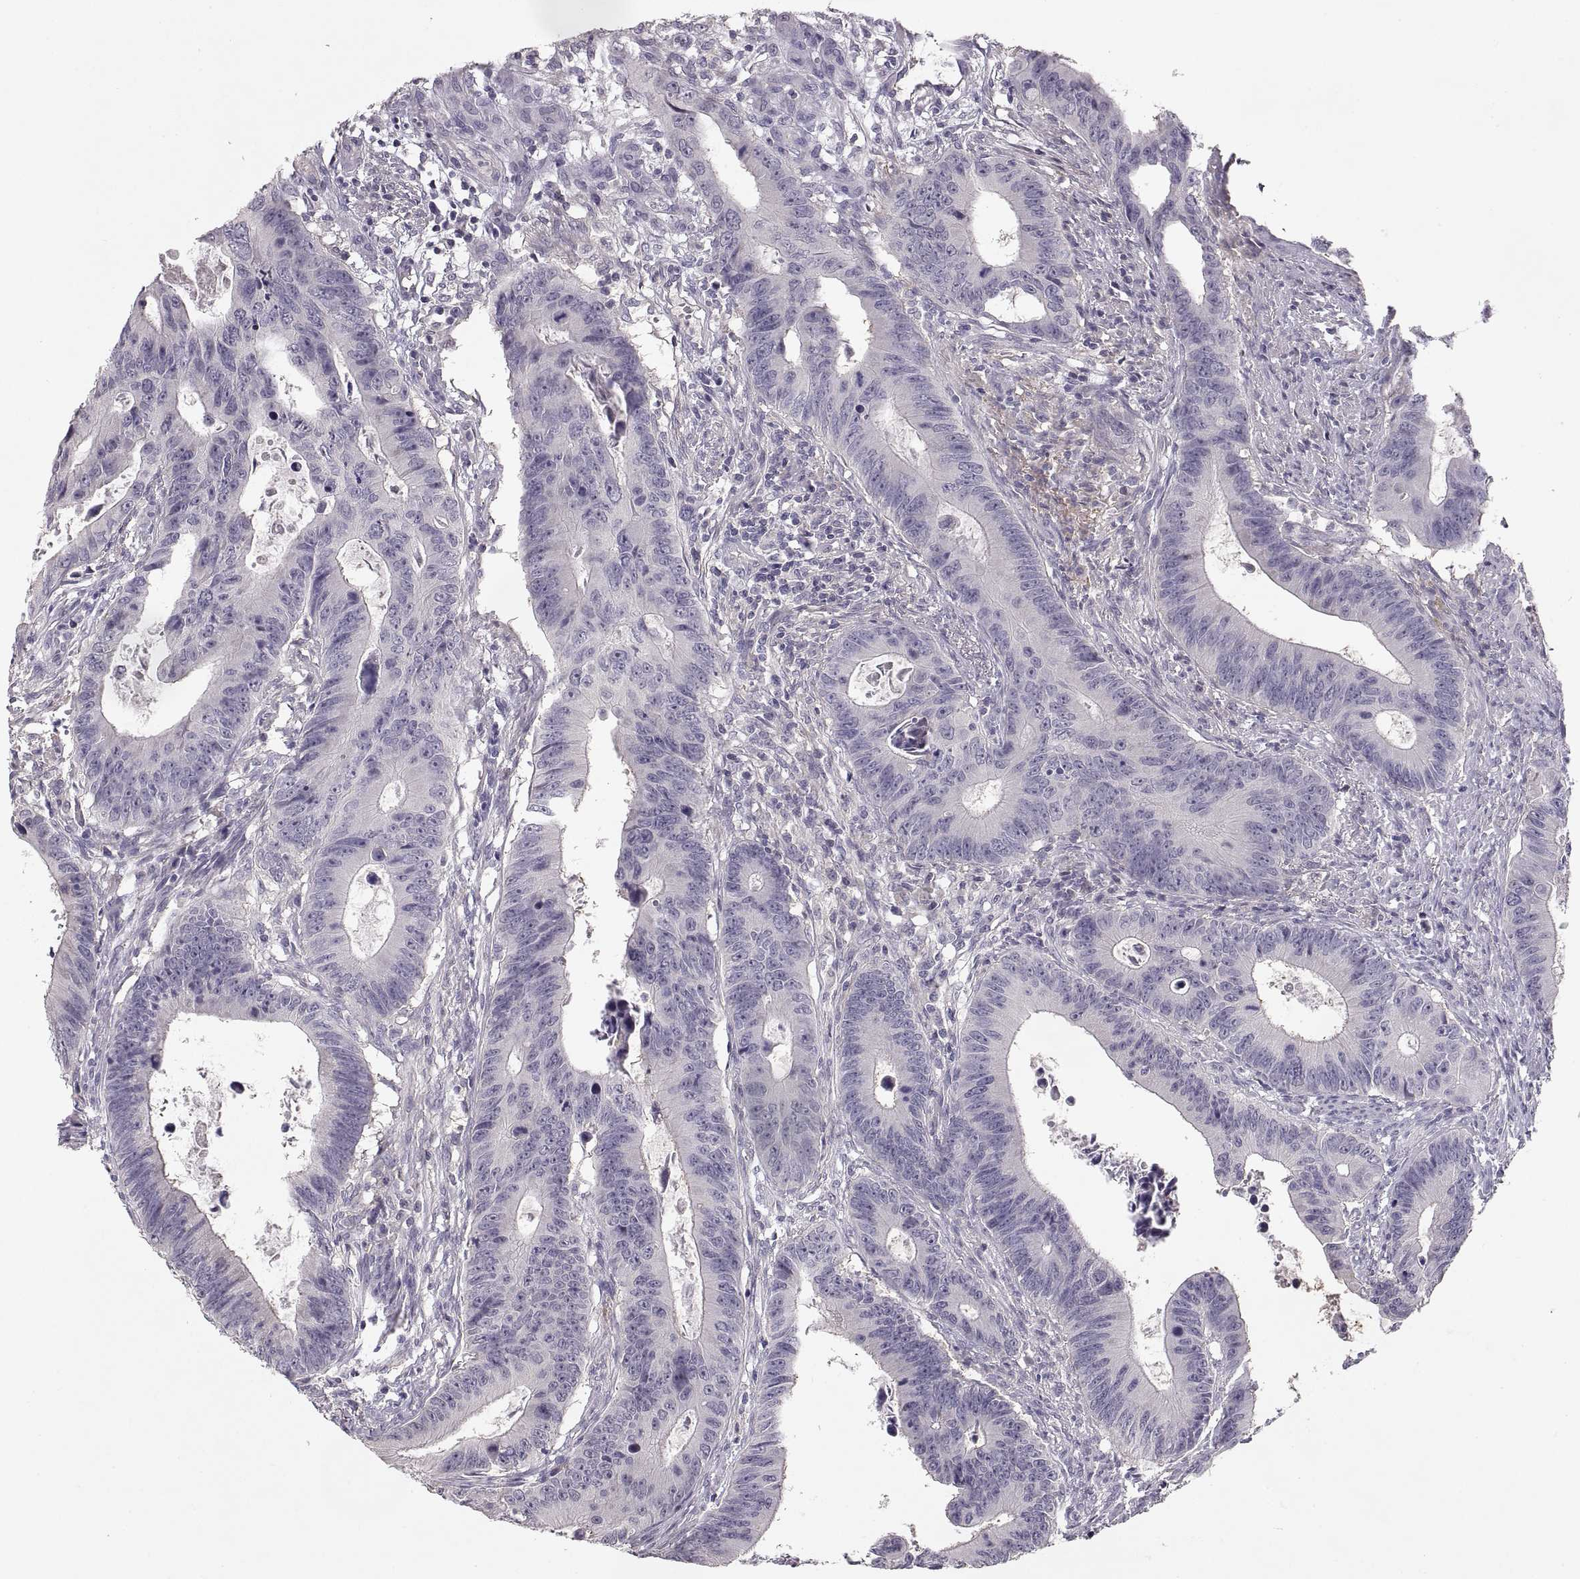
{"staining": {"intensity": "negative", "quantity": "none", "location": "none"}, "tissue": "colorectal cancer", "cell_type": "Tumor cells", "image_type": "cancer", "snomed": [{"axis": "morphology", "description": "Adenocarcinoma, NOS"}, {"axis": "topography", "description": "Colon"}], "caption": "Tumor cells show no significant expression in adenocarcinoma (colorectal). (Brightfield microscopy of DAB immunohistochemistry at high magnification).", "gene": "ADAM11", "patient": {"sex": "female", "age": 87}}